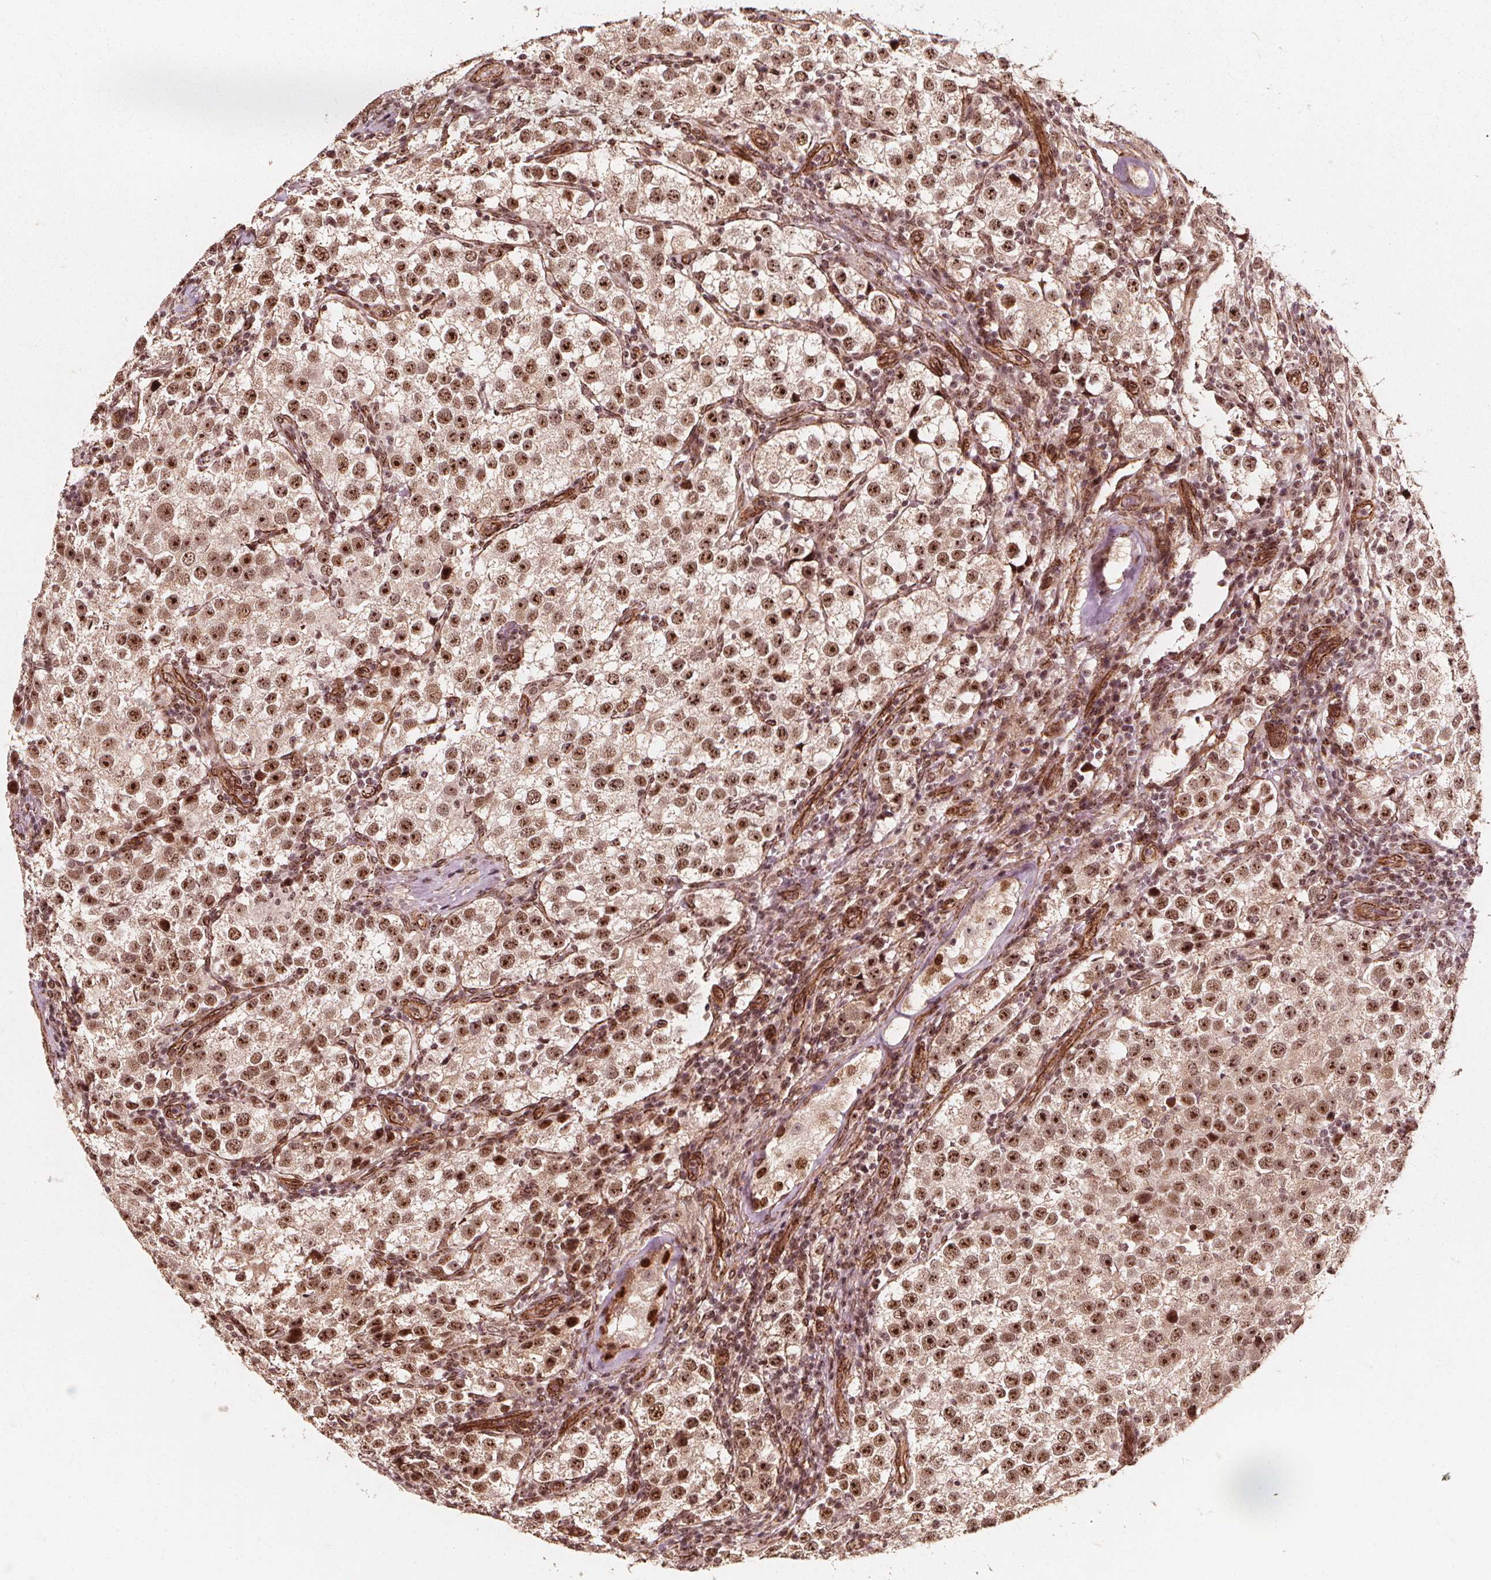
{"staining": {"intensity": "moderate", "quantity": ">75%", "location": "nuclear"}, "tissue": "testis cancer", "cell_type": "Tumor cells", "image_type": "cancer", "snomed": [{"axis": "morphology", "description": "Seminoma, NOS"}, {"axis": "topography", "description": "Testis"}], "caption": "Immunohistochemical staining of human testis cancer (seminoma) reveals medium levels of moderate nuclear protein expression in approximately >75% of tumor cells.", "gene": "EXOSC9", "patient": {"sex": "male", "age": 37}}